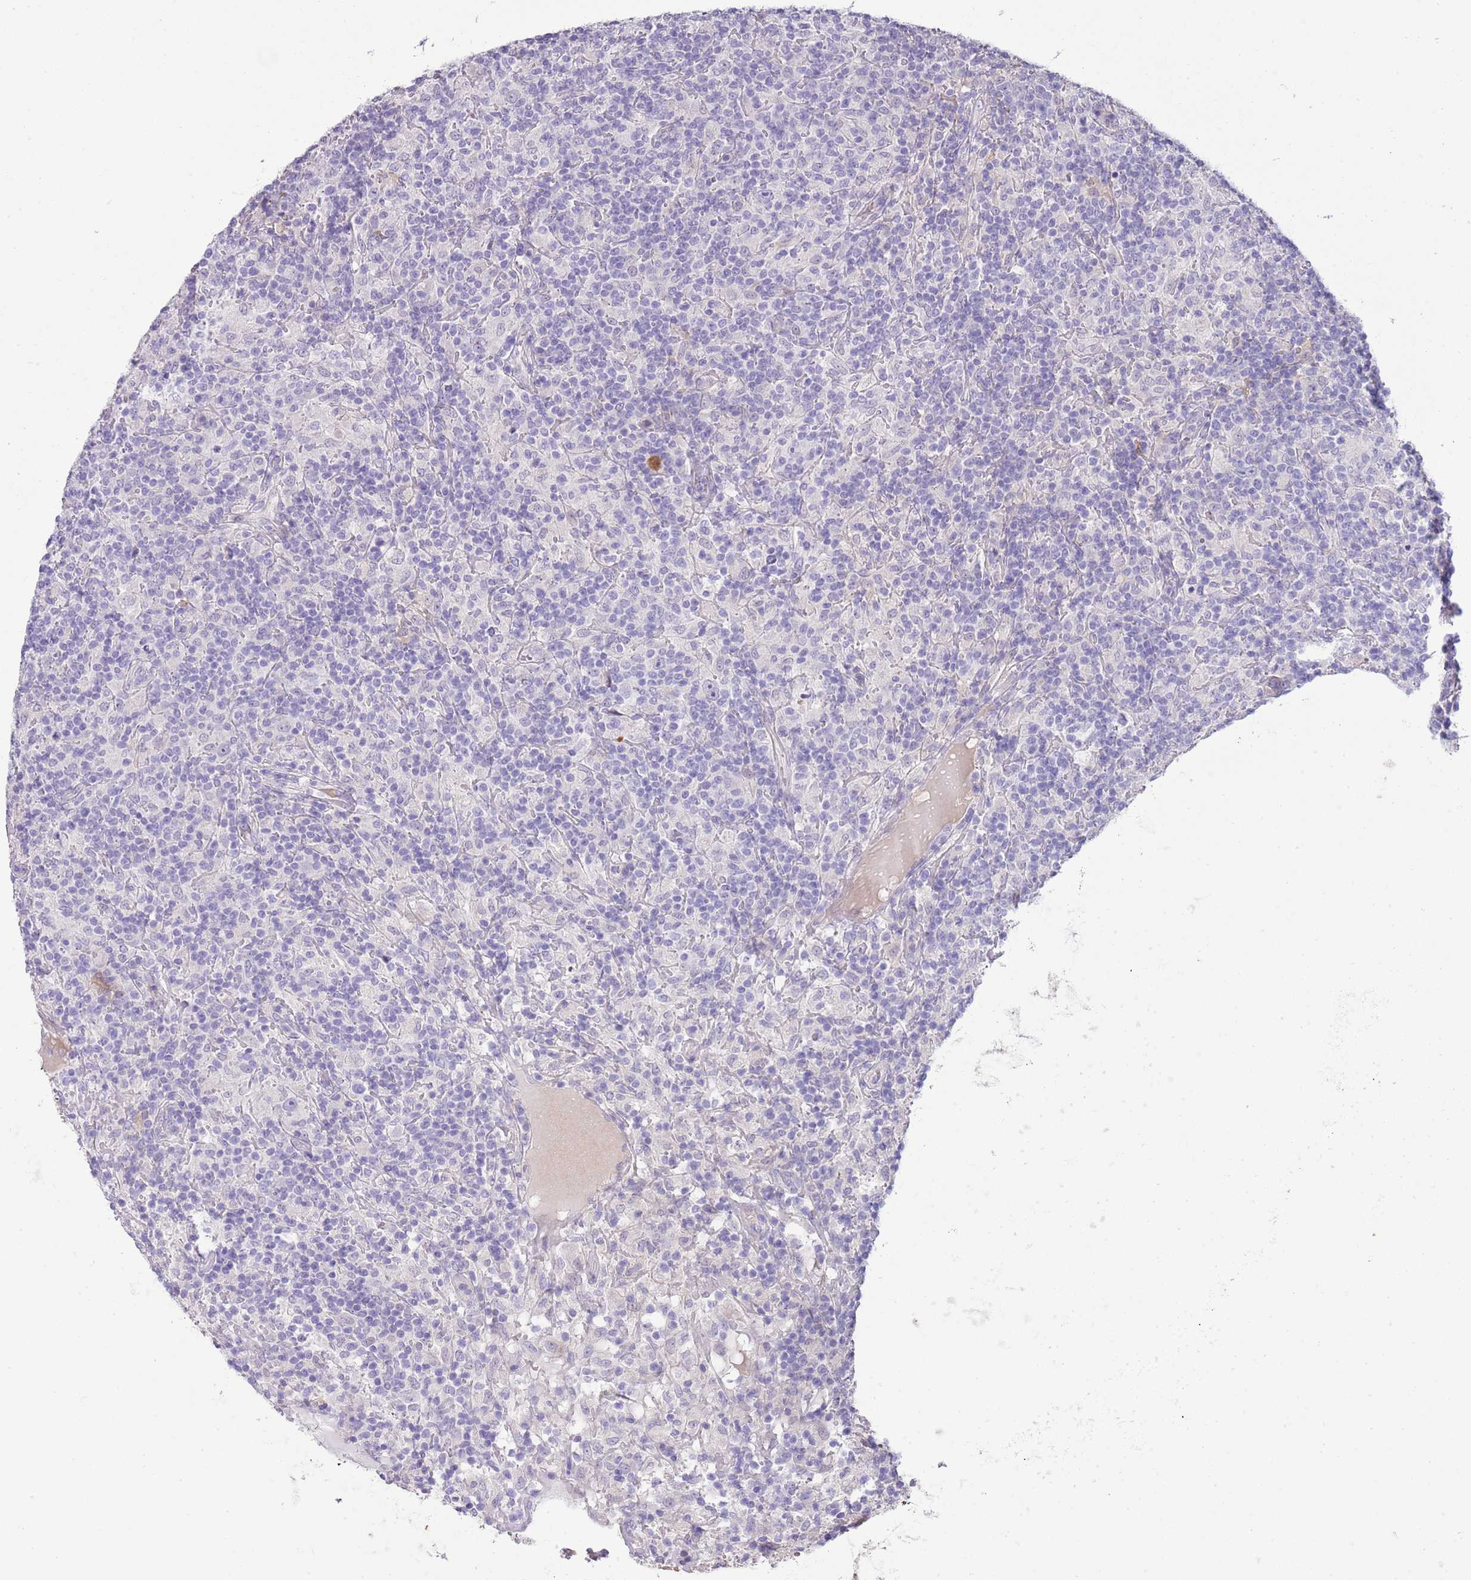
{"staining": {"intensity": "negative", "quantity": "none", "location": "none"}, "tissue": "lymphoma", "cell_type": "Tumor cells", "image_type": "cancer", "snomed": [{"axis": "morphology", "description": "Hodgkin's disease, NOS"}, {"axis": "topography", "description": "Lymph node"}], "caption": "This is a histopathology image of immunohistochemistry (IHC) staining of lymphoma, which shows no staining in tumor cells.", "gene": "ABHD17C", "patient": {"sex": "male", "age": 70}}